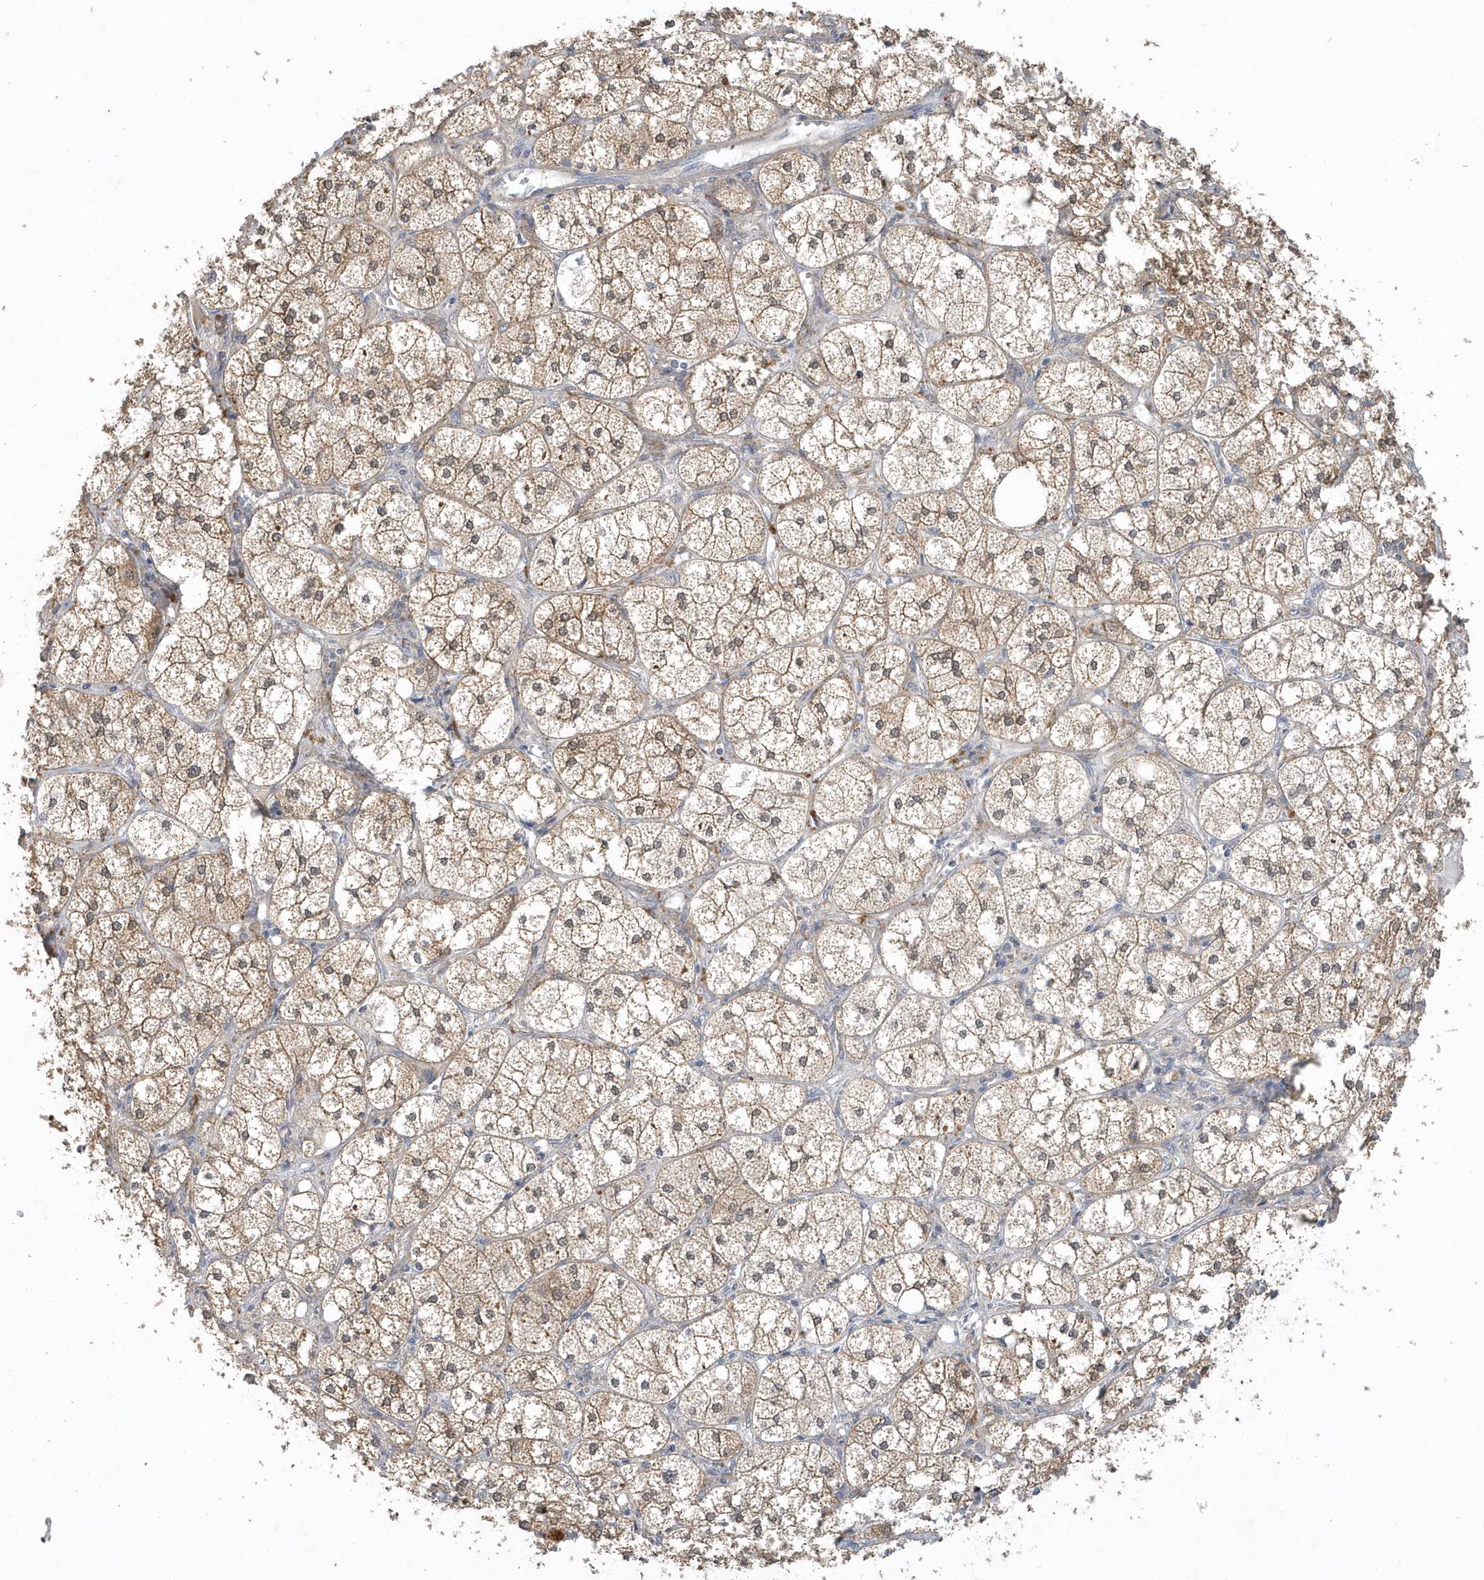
{"staining": {"intensity": "moderate", "quantity": ">75%", "location": "cytoplasmic/membranous"}, "tissue": "adrenal gland", "cell_type": "Glandular cells", "image_type": "normal", "snomed": [{"axis": "morphology", "description": "Normal tissue, NOS"}, {"axis": "topography", "description": "Adrenal gland"}], "caption": "Brown immunohistochemical staining in benign adrenal gland displays moderate cytoplasmic/membranous expression in approximately >75% of glandular cells.", "gene": "AKR7A2", "patient": {"sex": "female", "age": 61}}